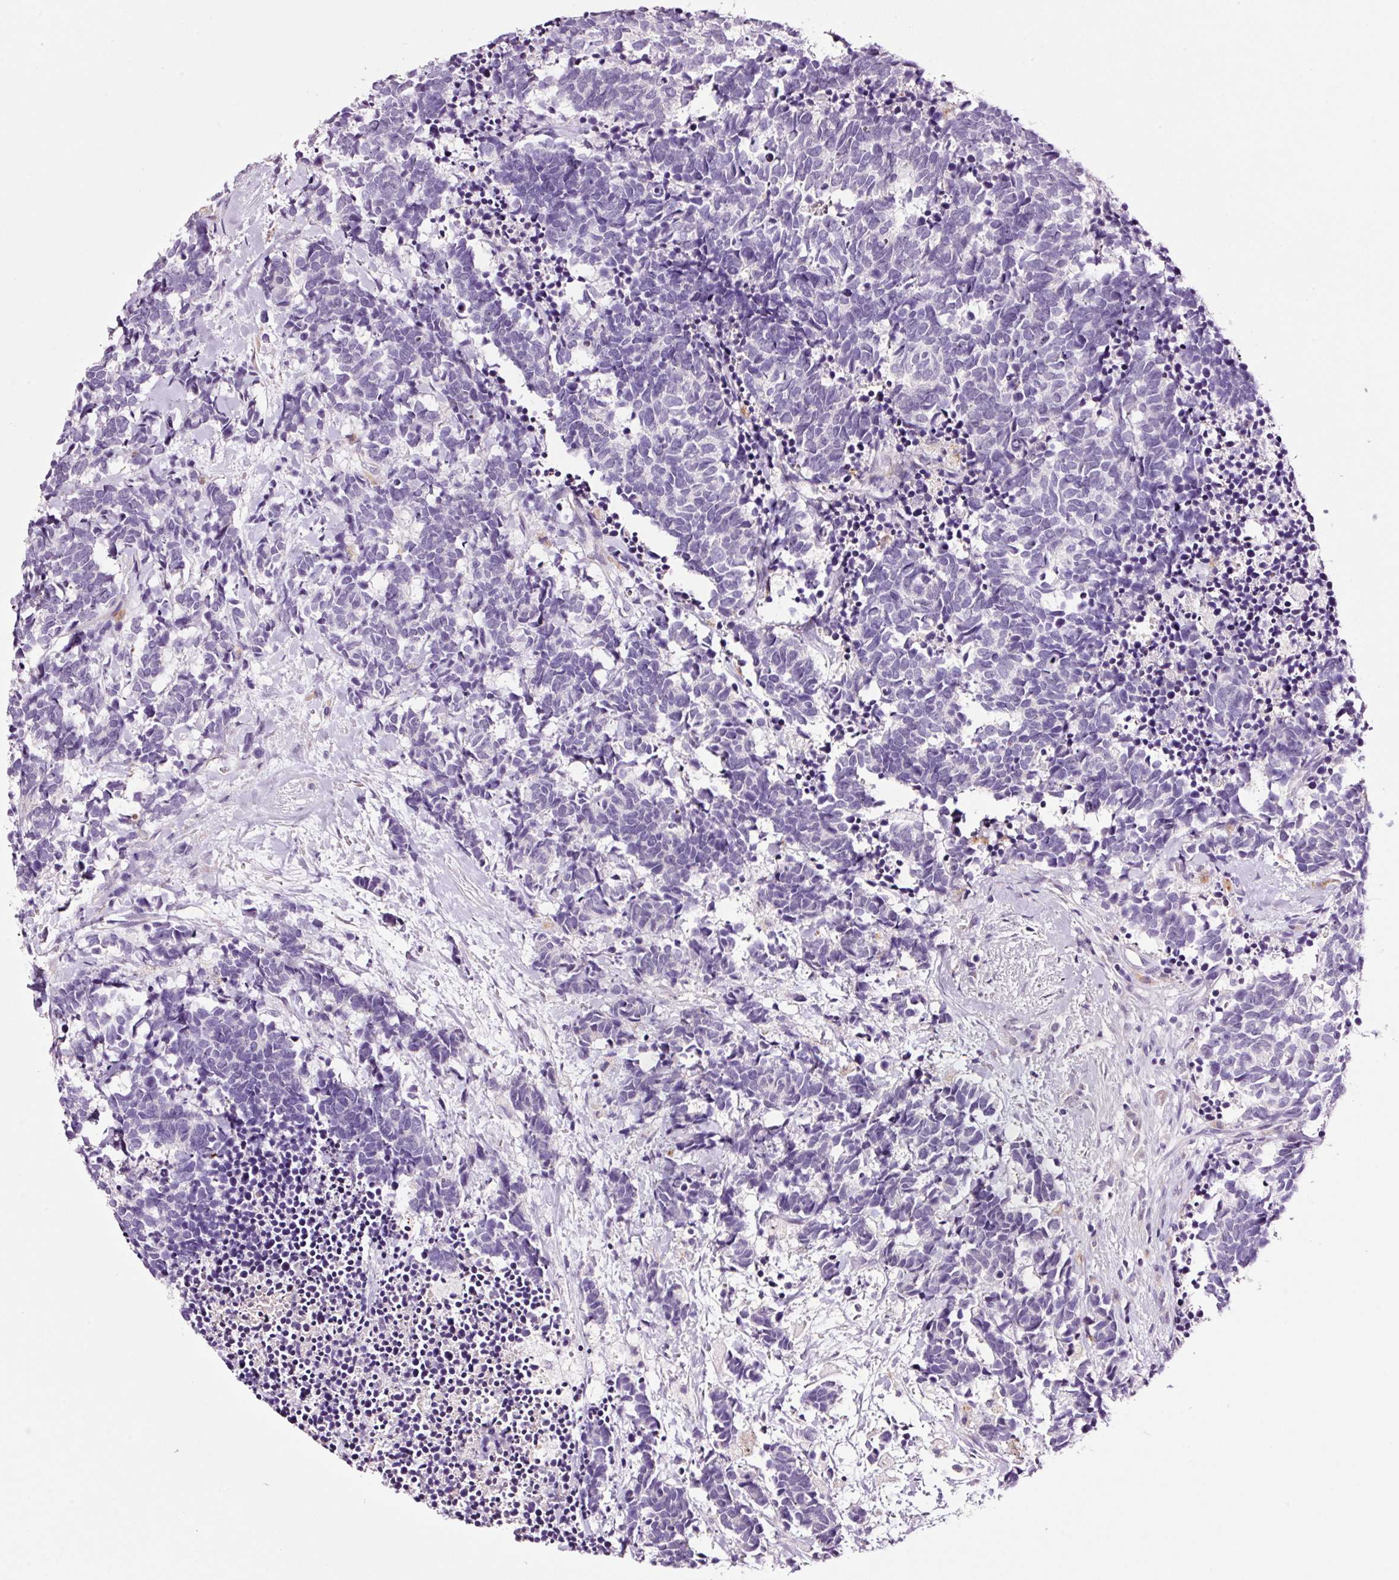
{"staining": {"intensity": "negative", "quantity": "none", "location": "none"}, "tissue": "carcinoid", "cell_type": "Tumor cells", "image_type": "cancer", "snomed": [{"axis": "morphology", "description": "Carcinoma, NOS"}, {"axis": "morphology", "description": "Carcinoid, malignant, NOS"}, {"axis": "topography", "description": "Prostate"}], "caption": "Tumor cells show no significant protein expression in carcinoid.", "gene": "RTF2", "patient": {"sex": "male", "age": 57}}